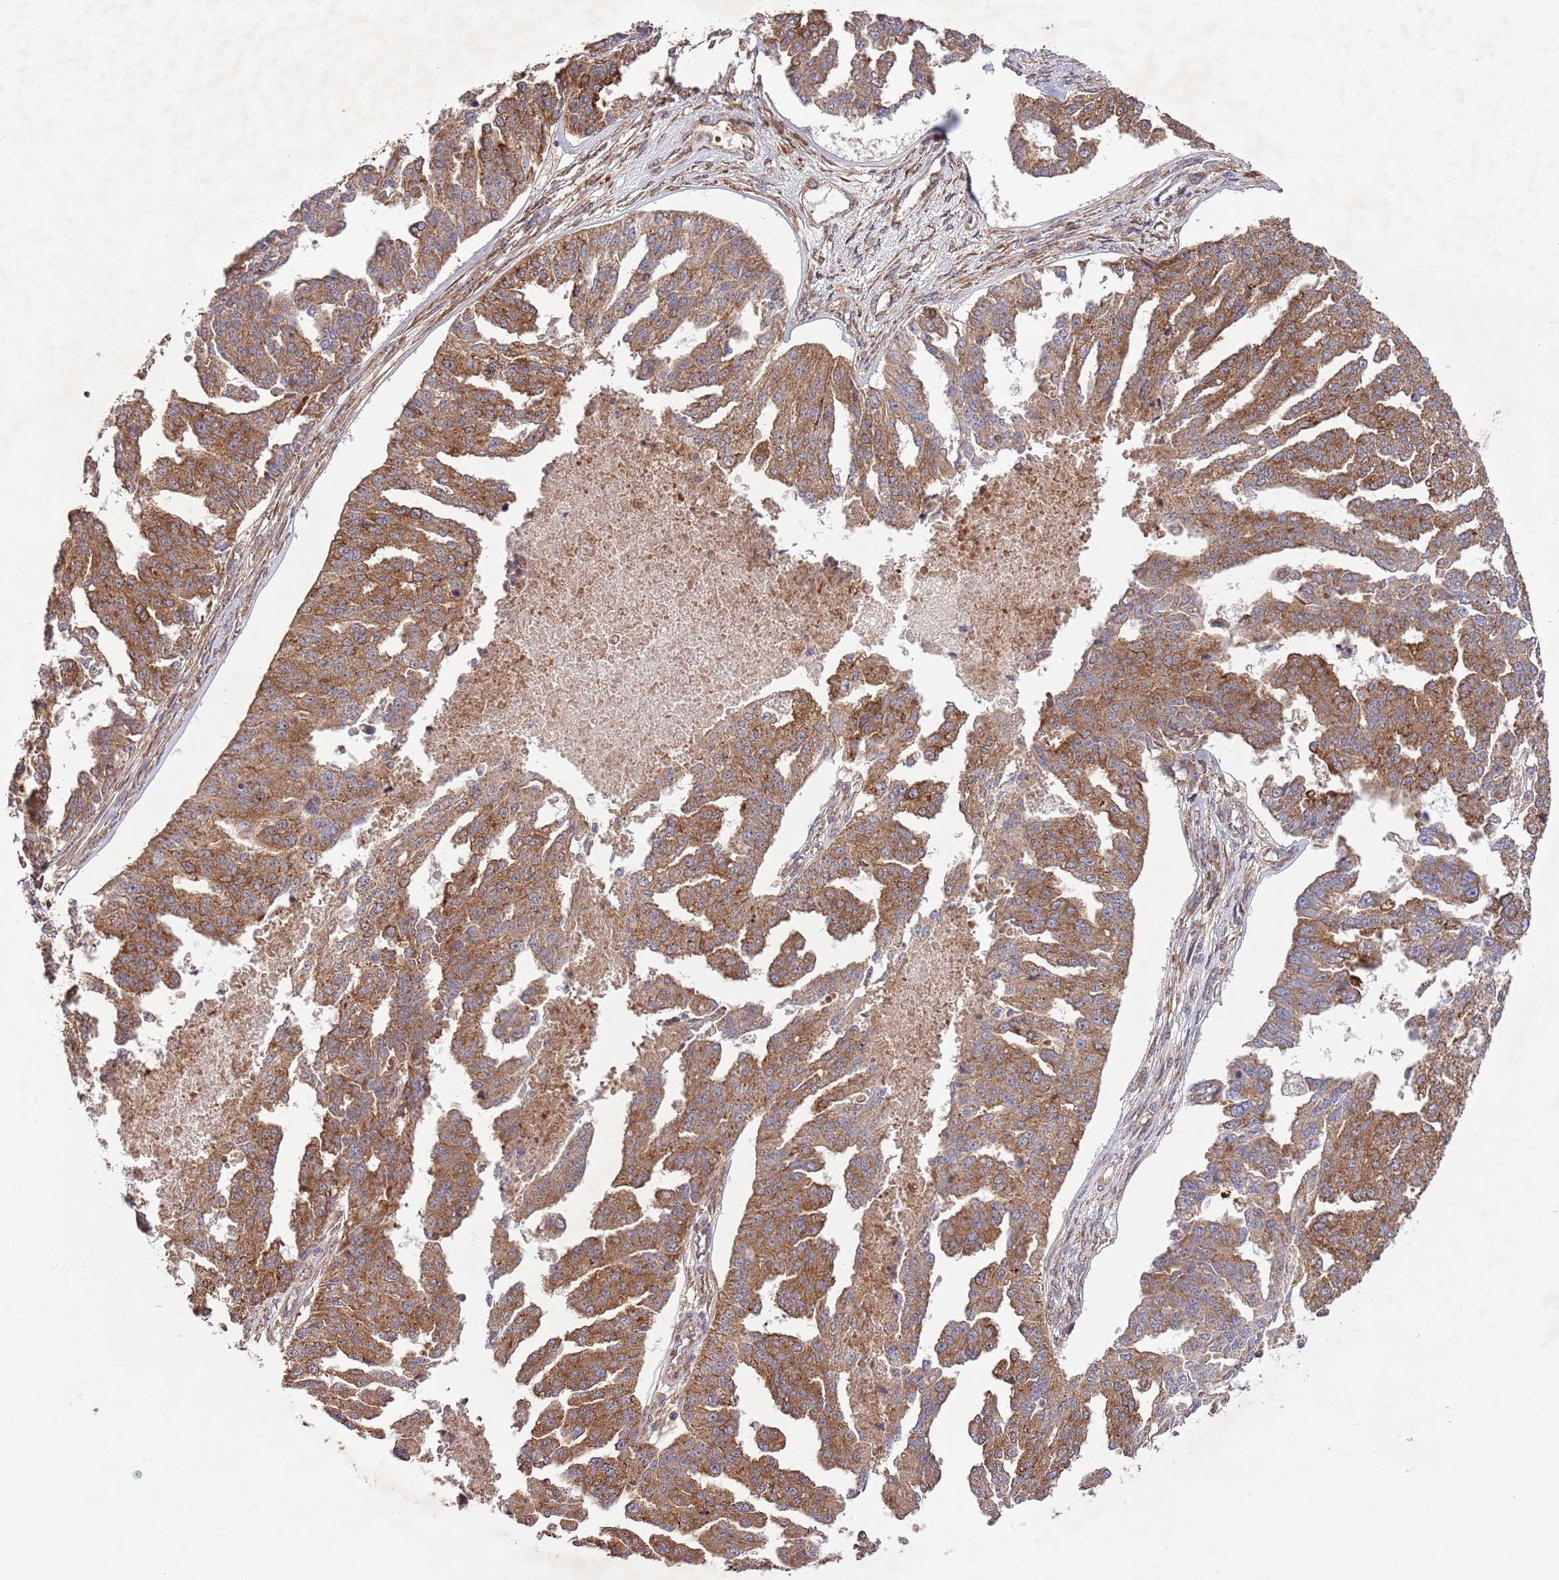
{"staining": {"intensity": "moderate", "quantity": ">75%", "location": "cytoplasmic/membranous"}, "tissue": "ovarian cancer", "cell_type": "Tumor cells", "image_type": "cancer", "snomed": [{"axis": "morphology", "description": "Cystadenocarcinoma, serous, NOS"}, {"axis": "topography", "description": "Ovary"}], "caption": "IHC of ovarian cancer (serous cystadenocarcinoma) demonstrates medium levels of moderate cytoplasmic/membranous positivity in about >75% of tumor cells.", "gene": "RNF19B", "patient": {"sex": "female", "age": 58}}